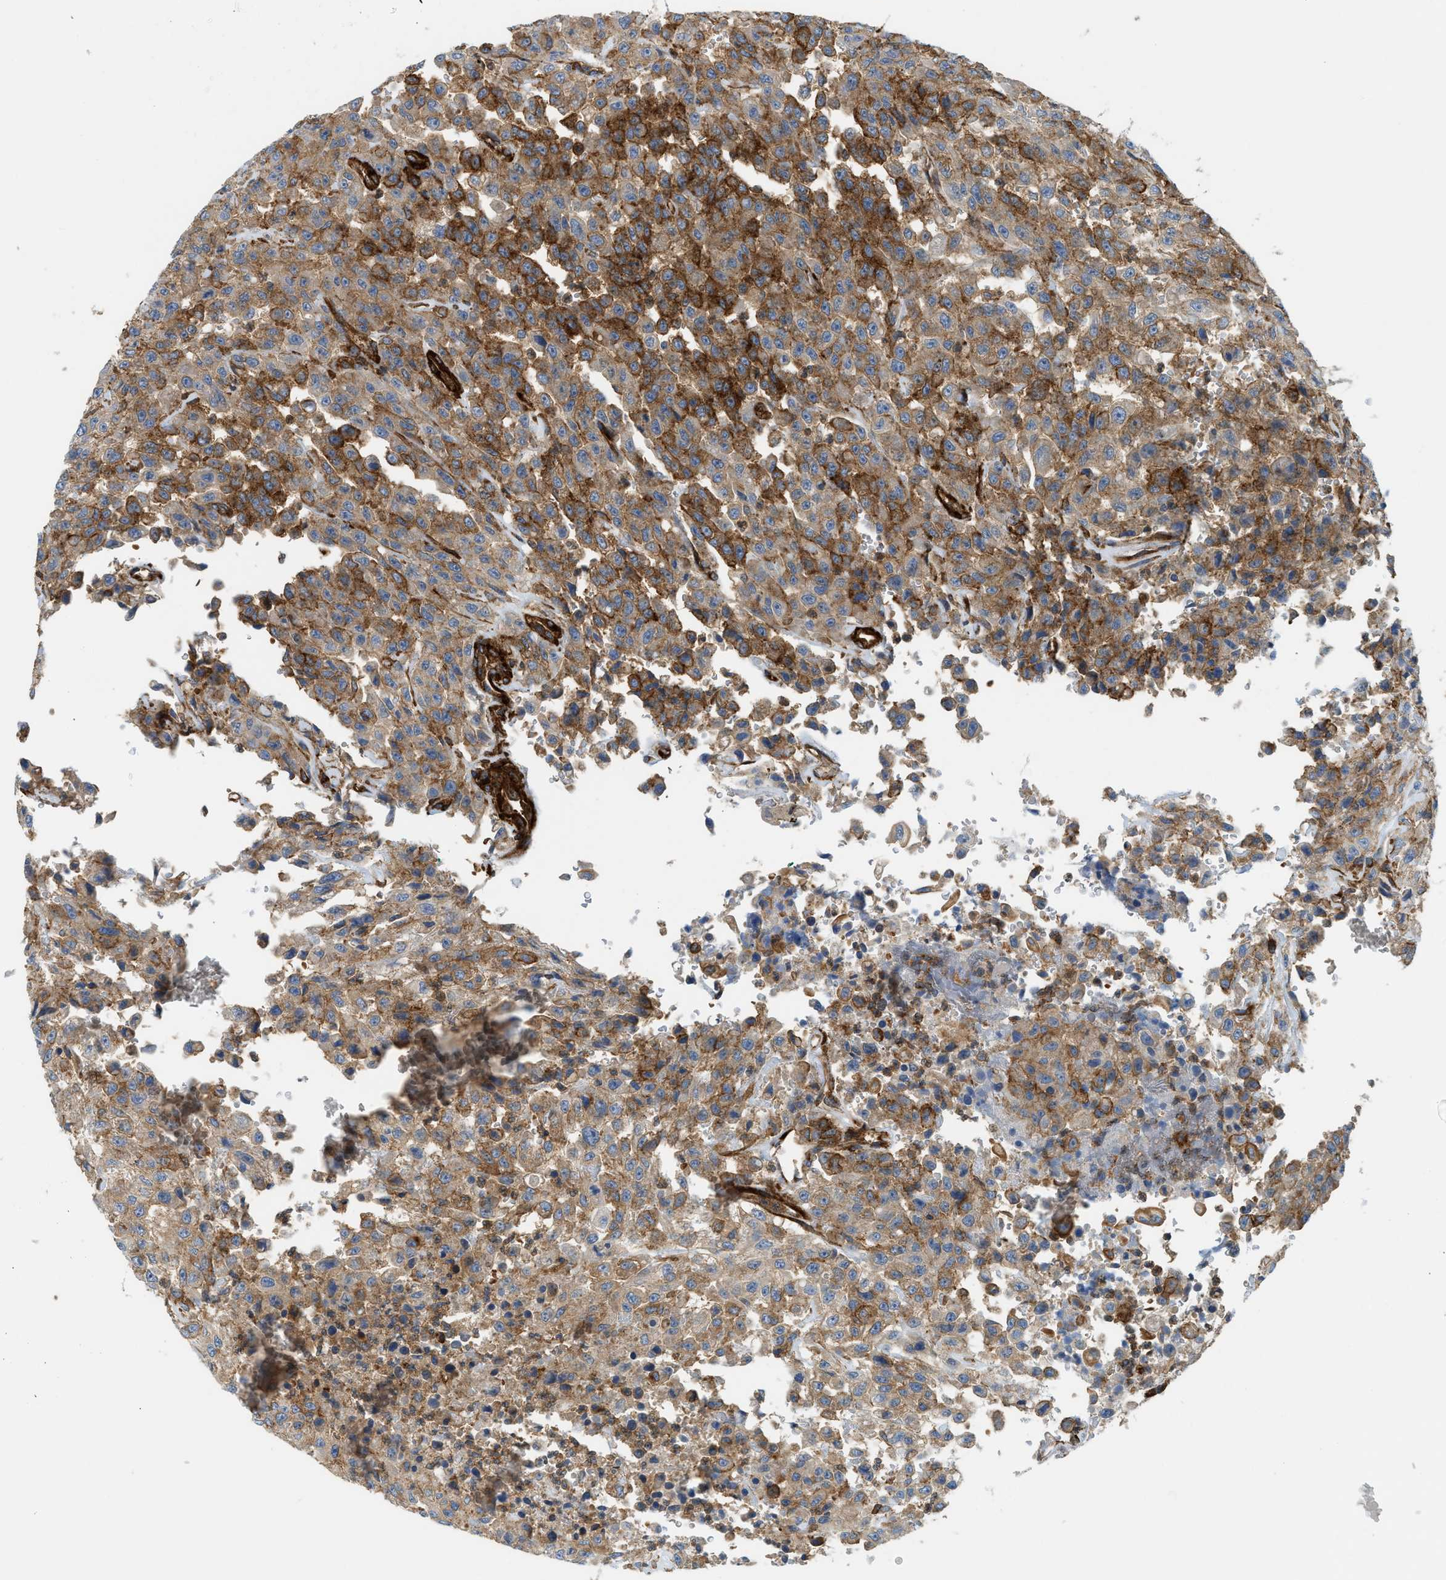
{"staining": {"intensity": "moderate", "quantity": ">75%", "location": "cytoplasmic/membranous"}, "tissue": "urothelial cancer", "cell_type": "Tumor cells", "image_type": "cancer", "snomed": [{"axis": "morphology", "description": "Urothelial carcinoma, High grade"}, {"axis": "topography", "description": "Urinary bladder"}], "caption": "There is medium levels of moderate cytoplasmic/membranous expression in tumor cells of urothelial cancer, as demonstrated by immunohistochemical staining (brown color).", "gene": "HIP1", "patient": {"sex": "male", "age": 46}}